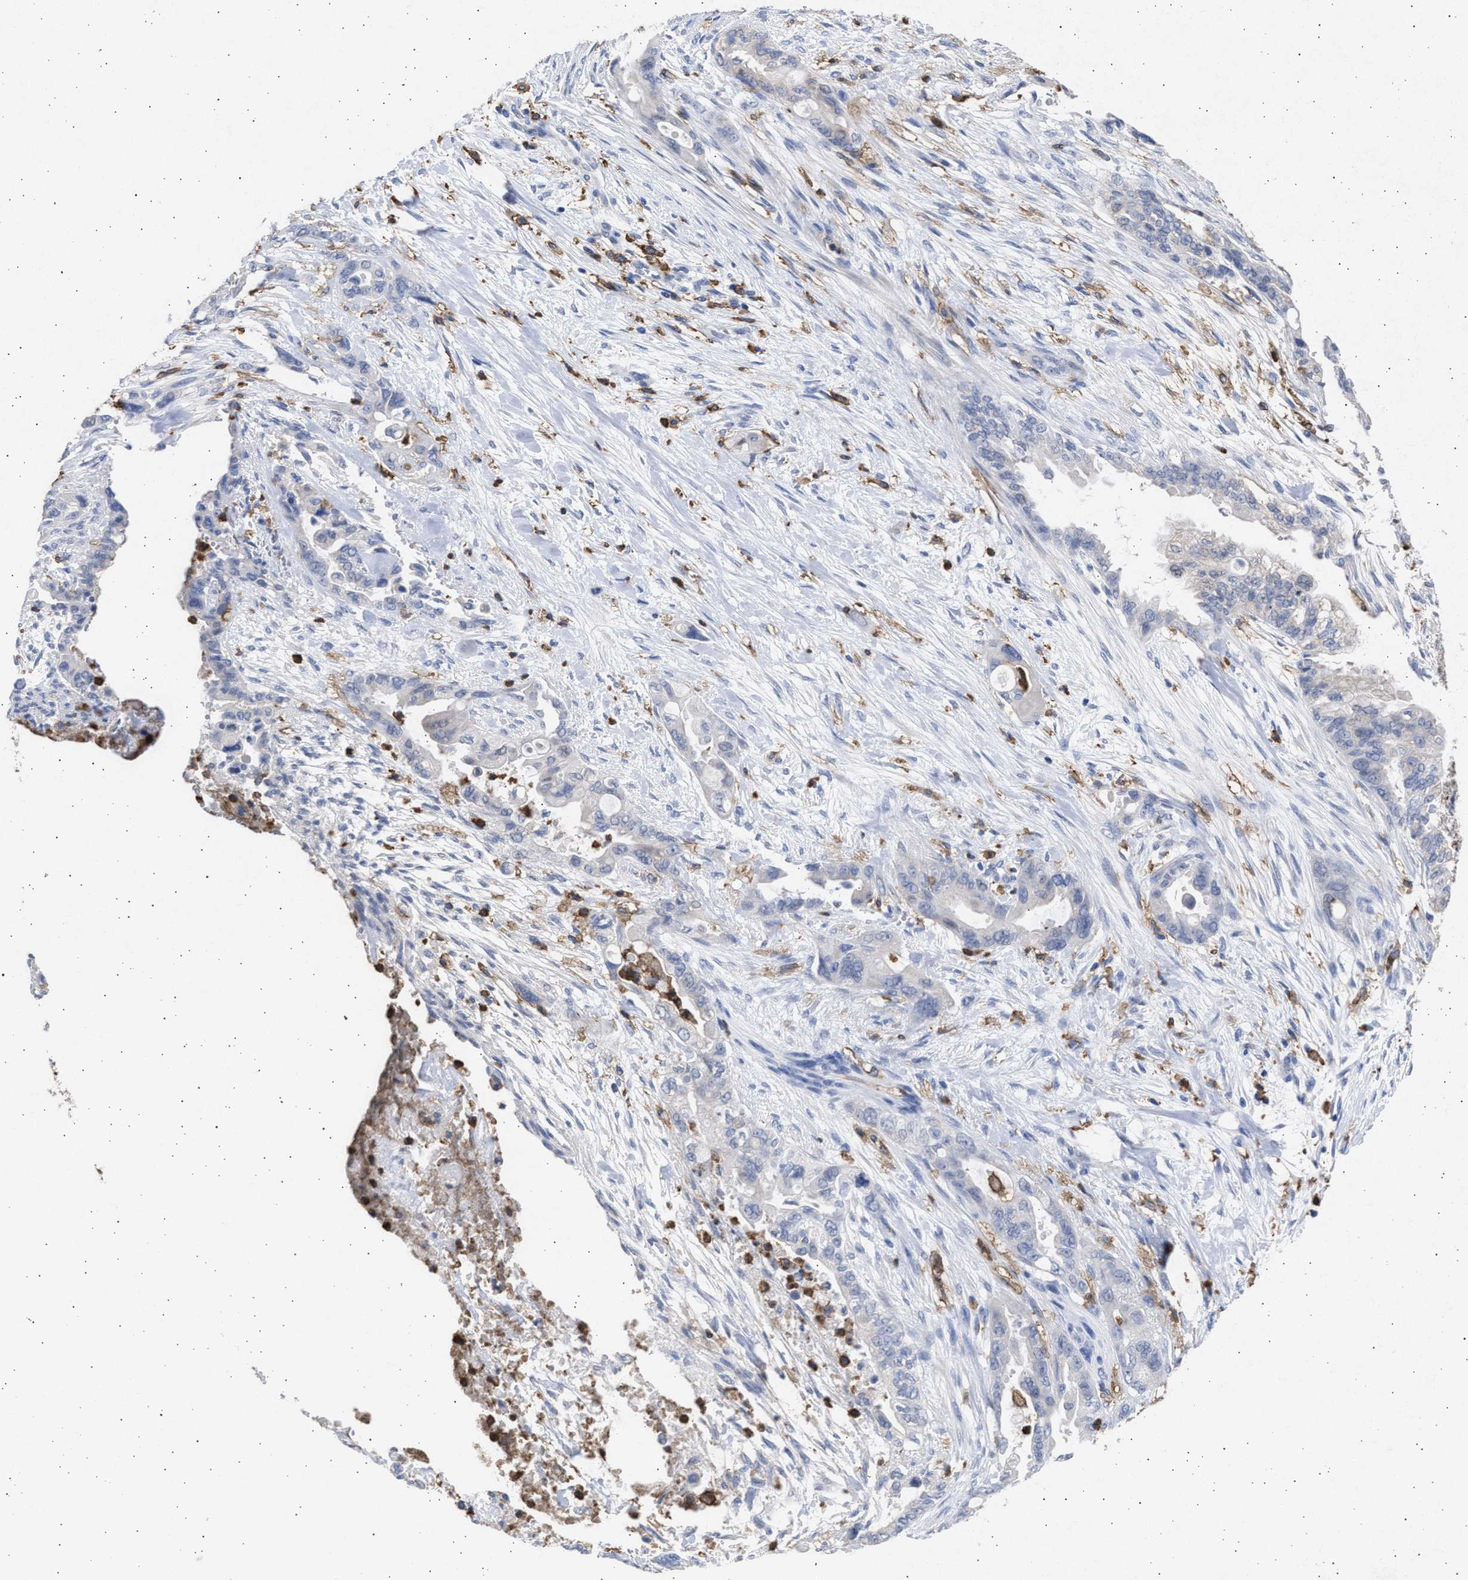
{"staining": {"intensity": "negative", "quantity": "none", "location": "none"}, "tissue": "pancreatic cancer", "cell_type": "Tumor cells", "image_type": "cancer", "snomed": [{"axis": "morphology", "description": "Adenocarcinoma, NOS"}, {"axis": "topography", "description": "Pancreas"}], "caption": "Tumor cells are negative for protein expression in human pancreatic adenocarcinoma.", "gene": "FCER1A", "patient": {"sex": "male", "age": 70}}